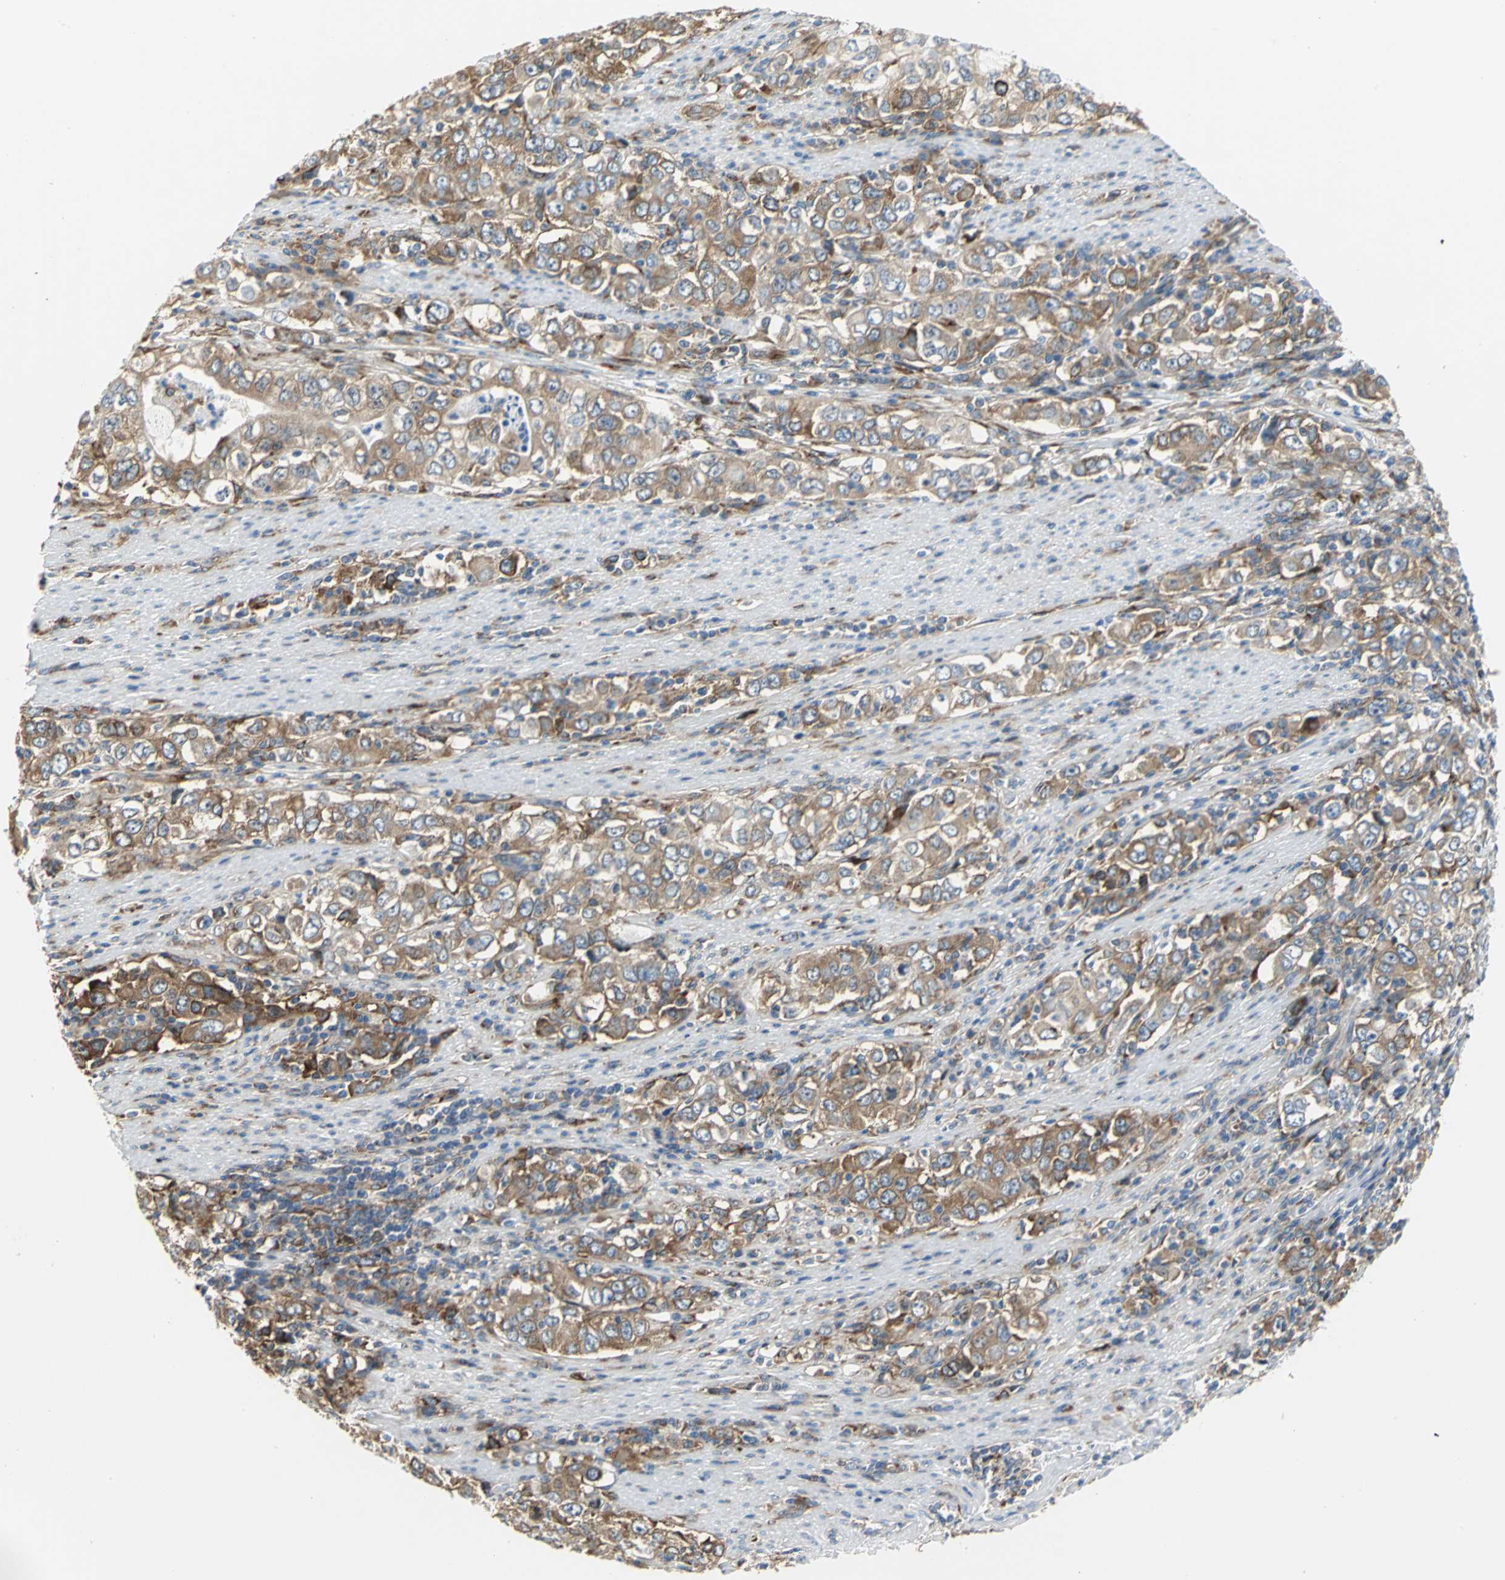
{"staining": {"intensity": "moderate", "quantity": ">75%", "location": "cytoplasmic/membranous"}, "tissue": "stomach cancer", "cell_type": "Tumor cells", "image_type": "cancer", "snomed": [{"axis": "morphology", "description": "Adenocarcinoma, NOS"}, {"axis": "topography", "description": "Stomach, lower"}], "caption": "A brown stain shows moderate cytoplasmic/membranous staining of a protein in stomach adenocarcinoma tumor cells.", "gene": "YBX1", "patient": {"sex": "female", "age": 72}}